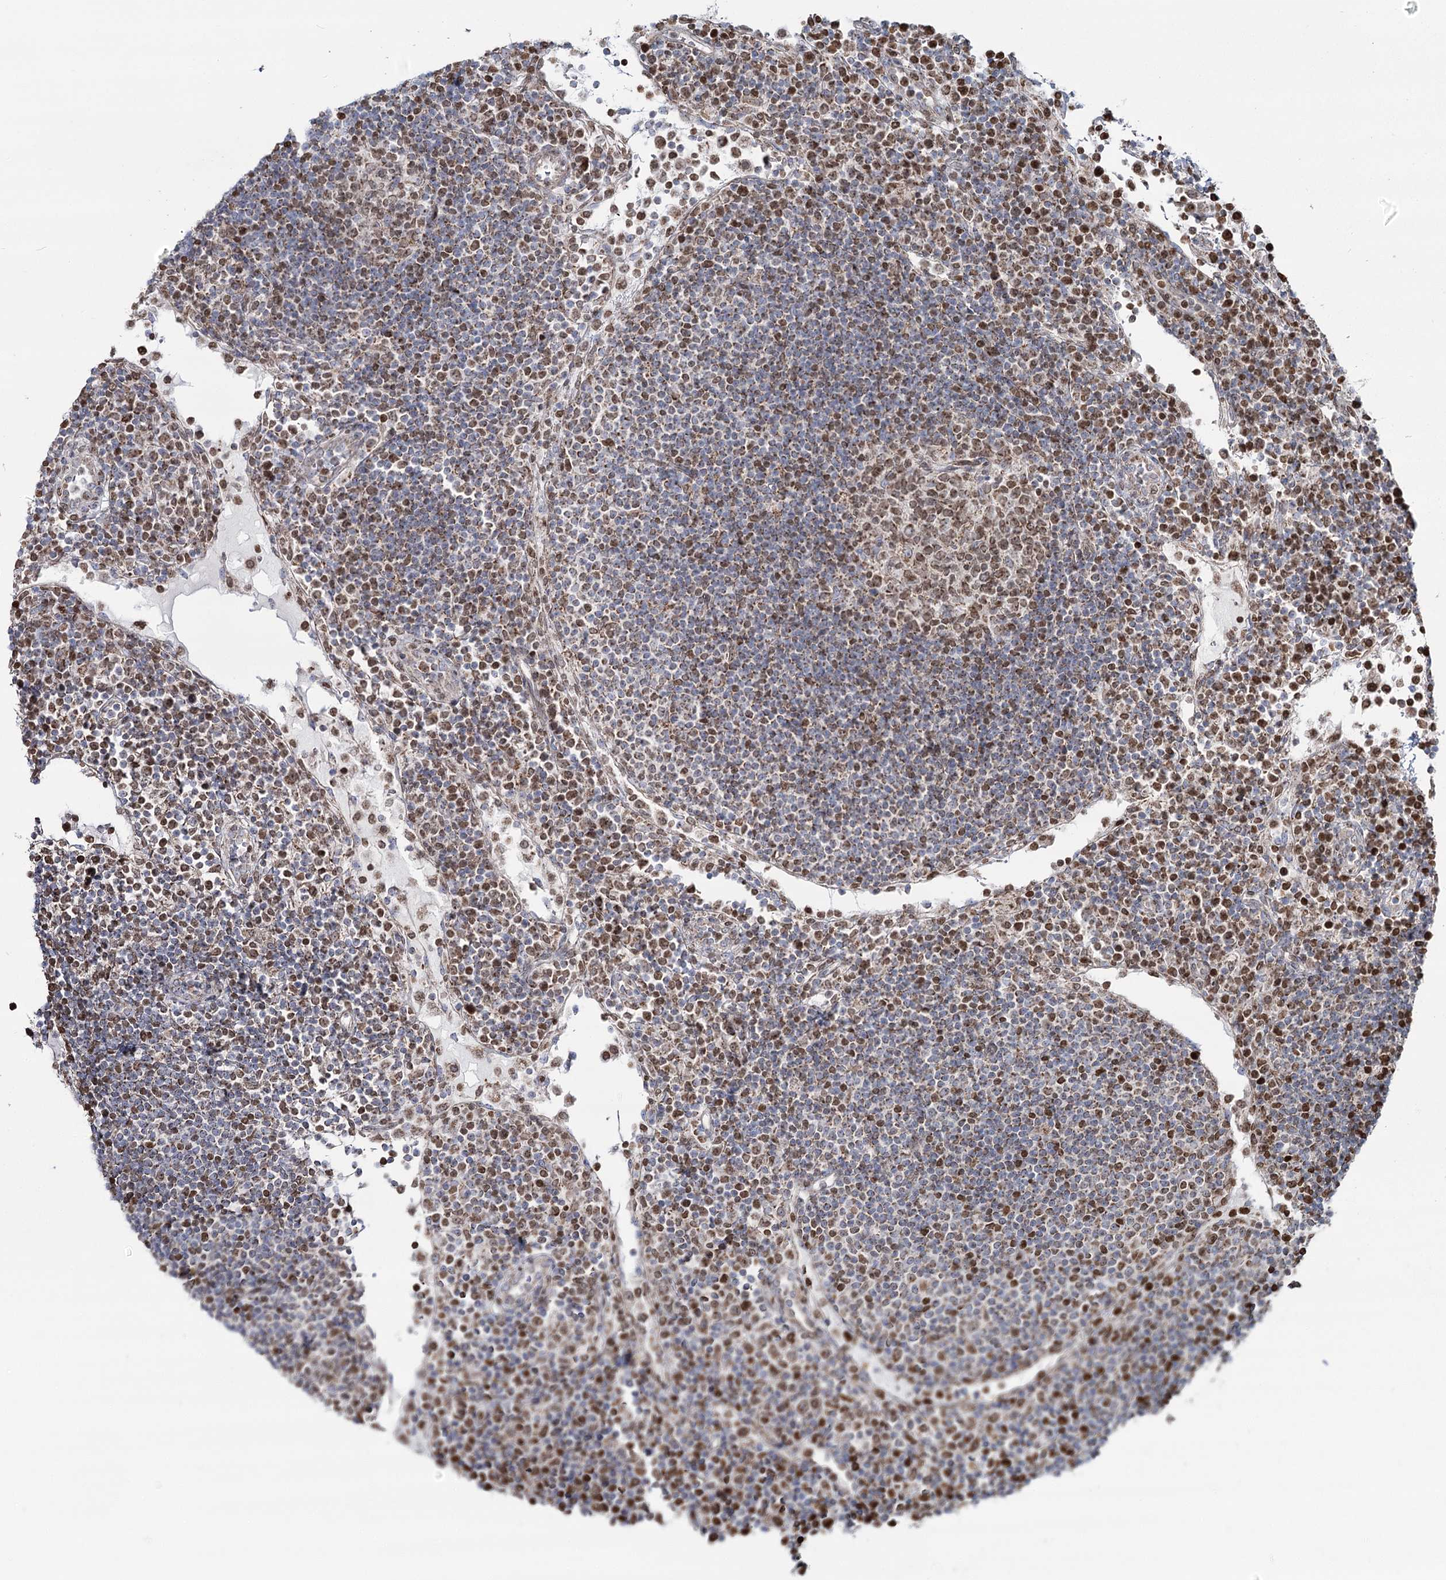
{"staining": {"intensity": "moderate", "quantity": ">75%", "location": "nuclear"}, "tissue": "lymph node", "cell_type": "Germinal center cells", "image_type": "normal", "snomed": [{"axis": "morphology", "description": "Normal tissue, NOS"}, {"axis": "topography", "description": "Lymph node"}], "caption": "Immunohistochemistry (DAB (3,3'-diaminobenzidine)) staining of benign lymph node displays moderate nuclear protein staining in about >75% of germinal center cells. The staining was performed using DAB (3,3'-diaminobenzidine) to visualize the protein expression in brown, while the nuclei were stained in blue with hematoxylin (Magnification: 20x).", "gene": "PDHX", "patient": {"sex": "female", "age": 53}}